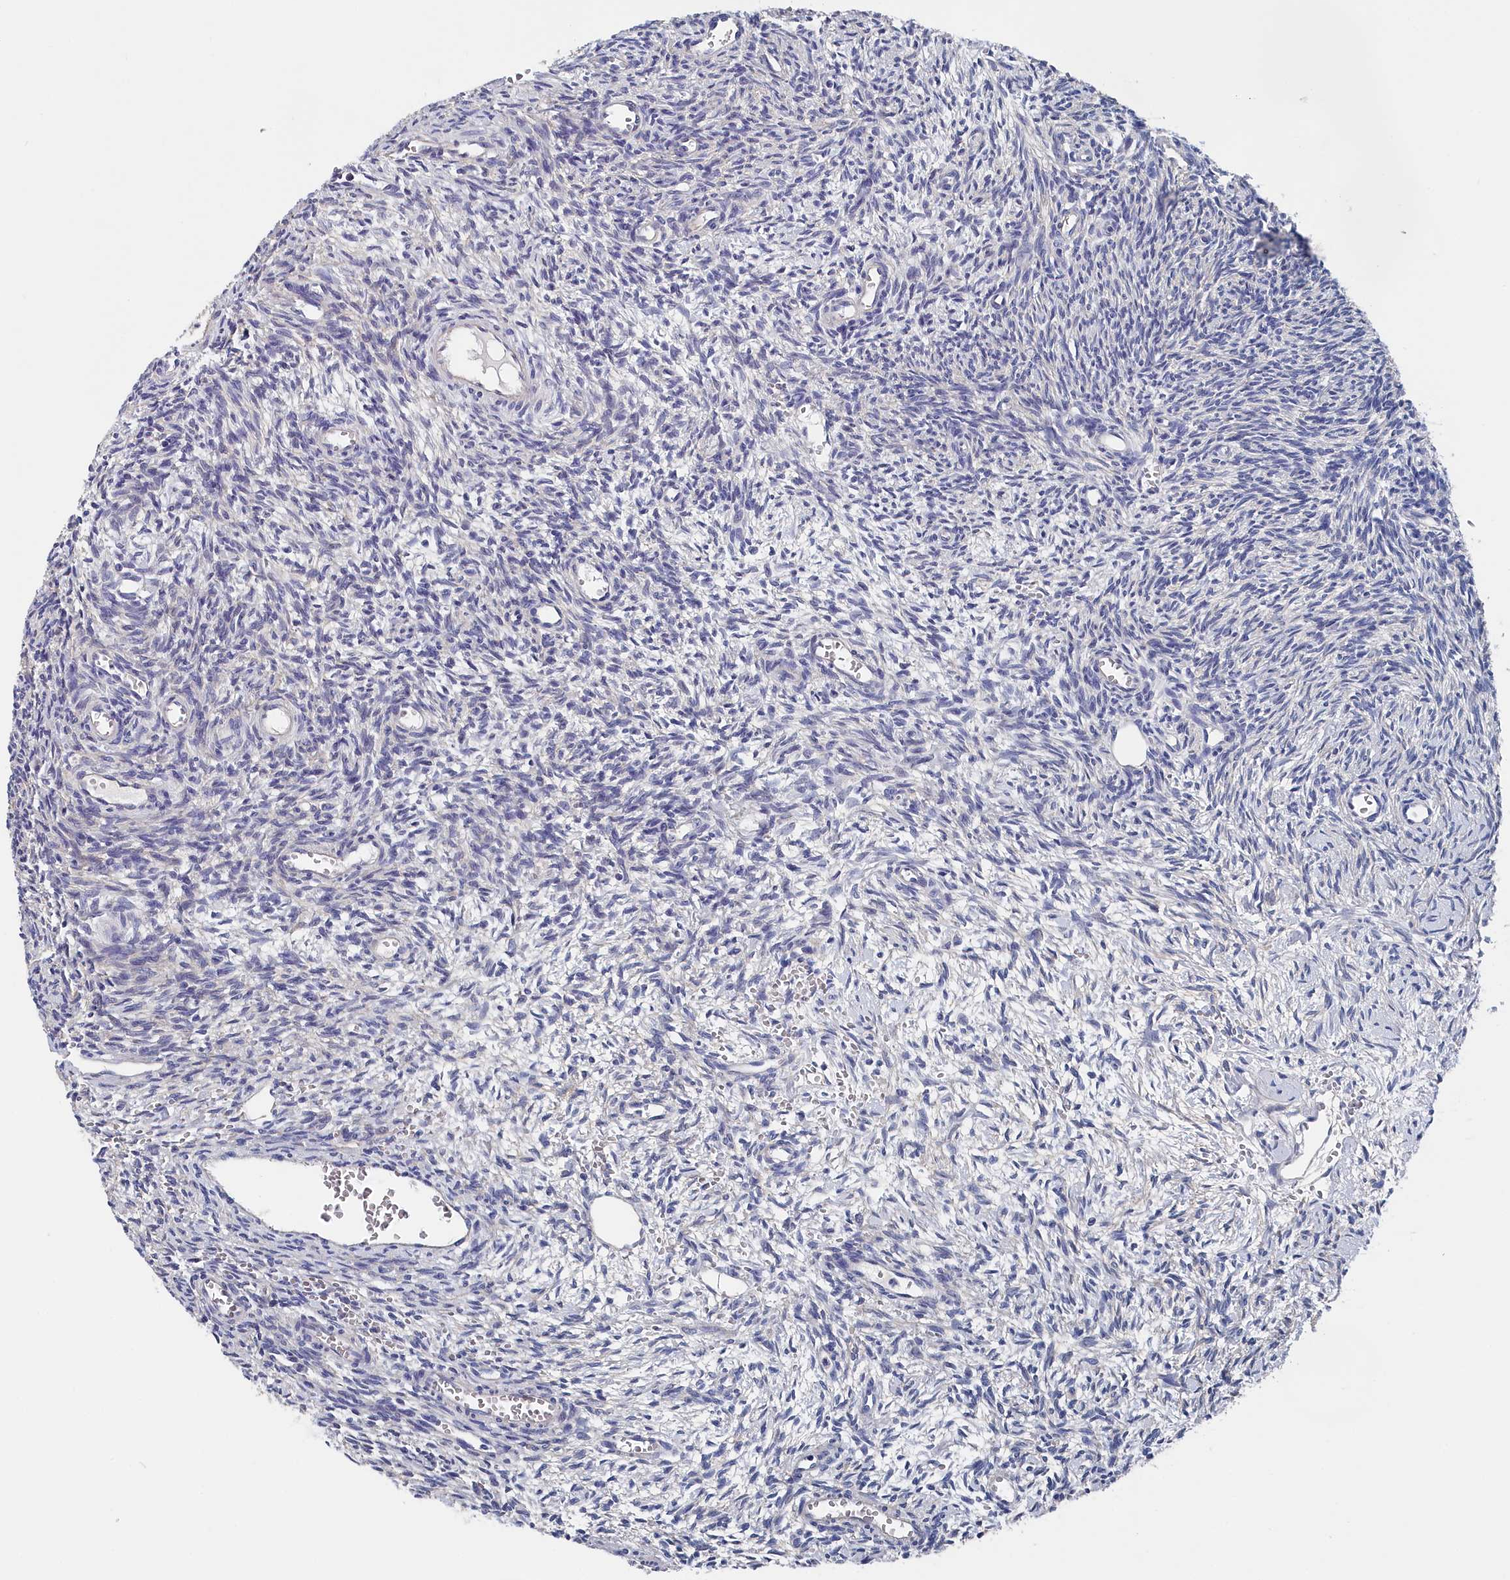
{"staining": {"intensity": "negative", "quantity": "none", "location": "none"}, "tissue": "ovary", "cell_type": "Ovarian stroma cells", "image_type": "normal", "snomed": [{"axis": "morphology", "description": "Normal tissue, NOS"}, {"axis": "topography", "description": "Ovary"}], "caption": "A high-resolution image shows immunohistochemistry staining of benign ovary, which exhibits no significant staining in ovarian stroma cells.", "gene": "BHMT", "patient": {"sex": "female", "age": 39}}